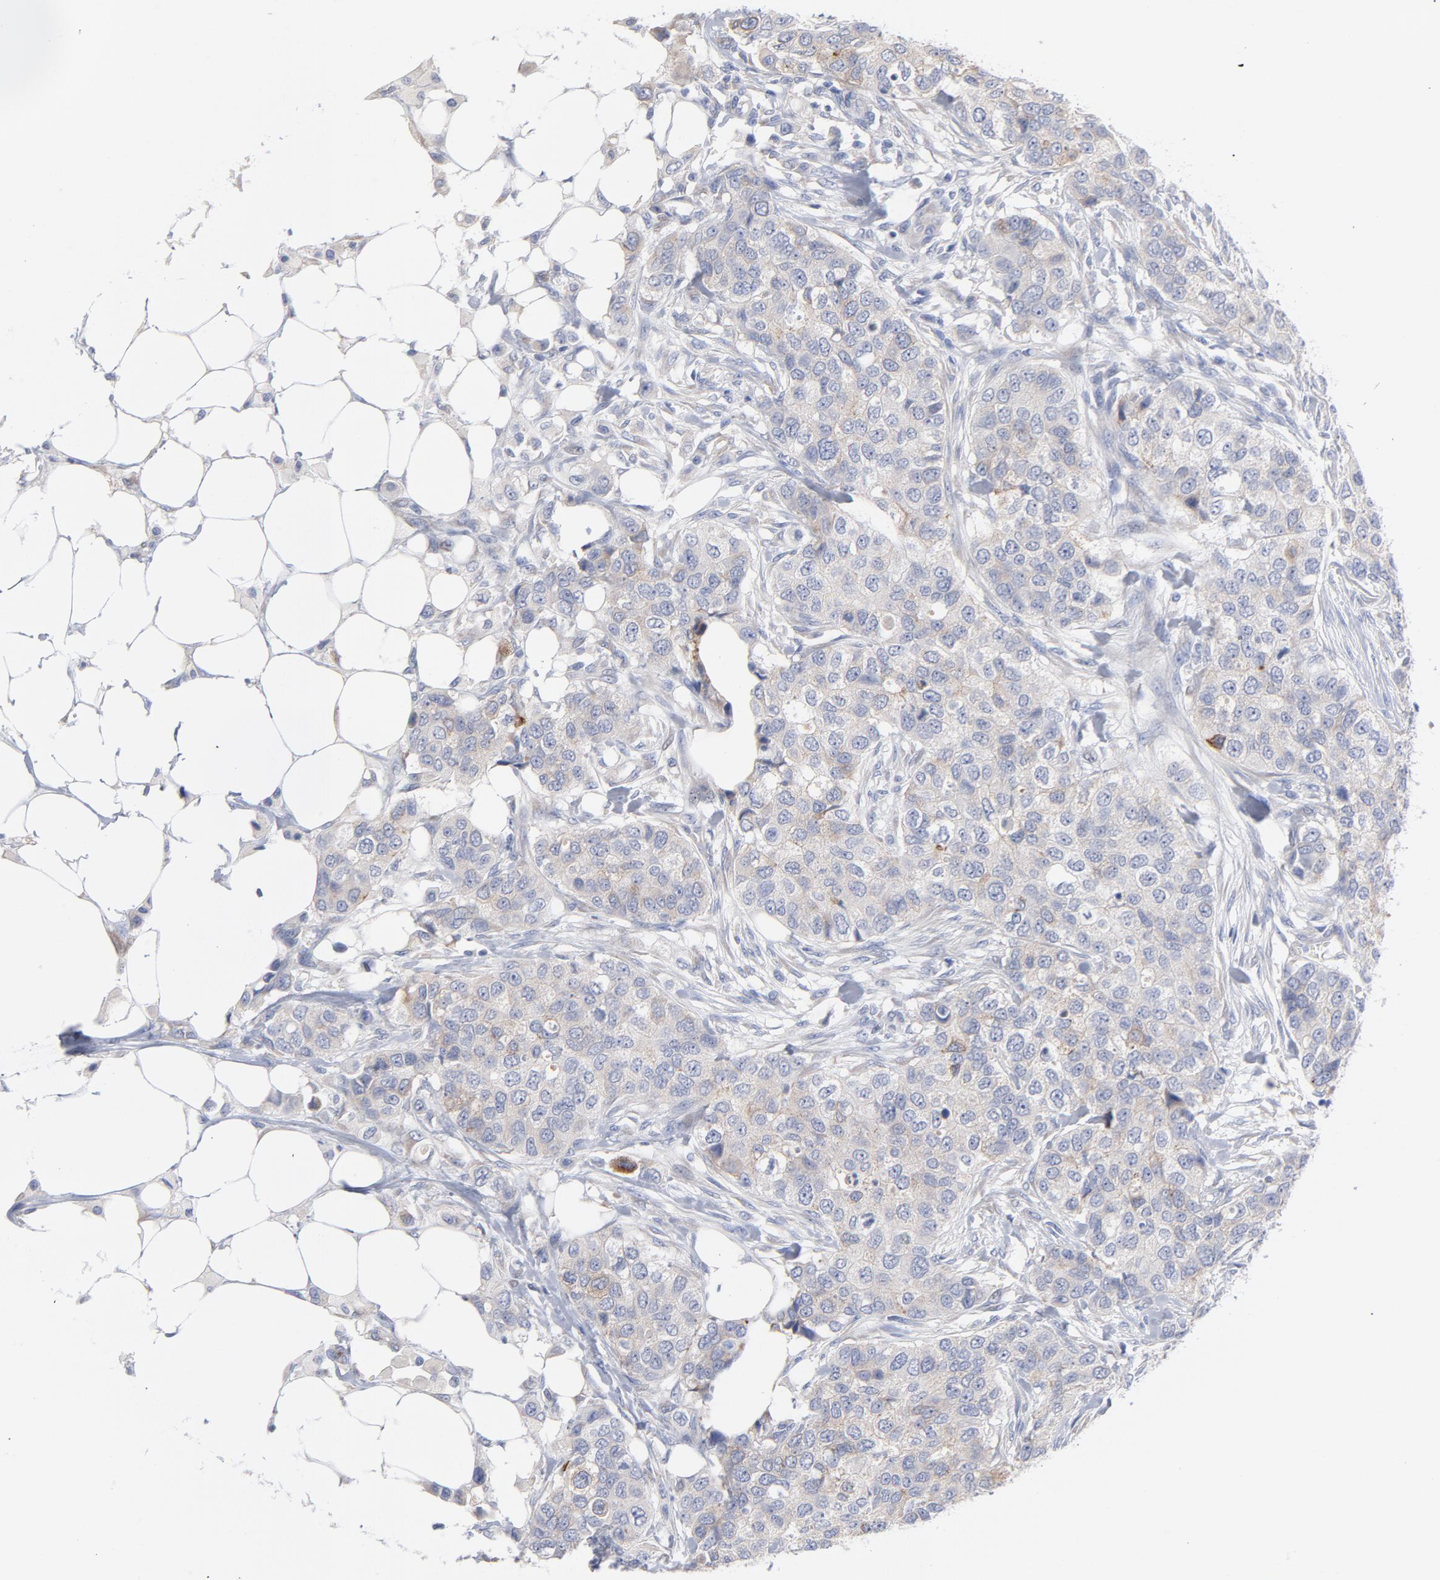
{"staining": {"intensity": "weak", "quantity": ">75%", "location": "cytoplasmic/membranous"}, "tissue": "breast cancer", "cell_type": "Tumor cells", "image_type": "cancer", "snomed": [{"axis": "morphology", "description": "Normal tissue, NOS"}, {"axis": "morphology", "description": "Duct carcinoma"}, {"axis": "topography", "description": "Breast"}], "caption": "Weak cytoplasmic/membranous protein staining is identified in about >75% of tumor cells in intraductal carcinoma (breast).", "gene": "CPE", "patient": {"sex": "female", "age": 49}}